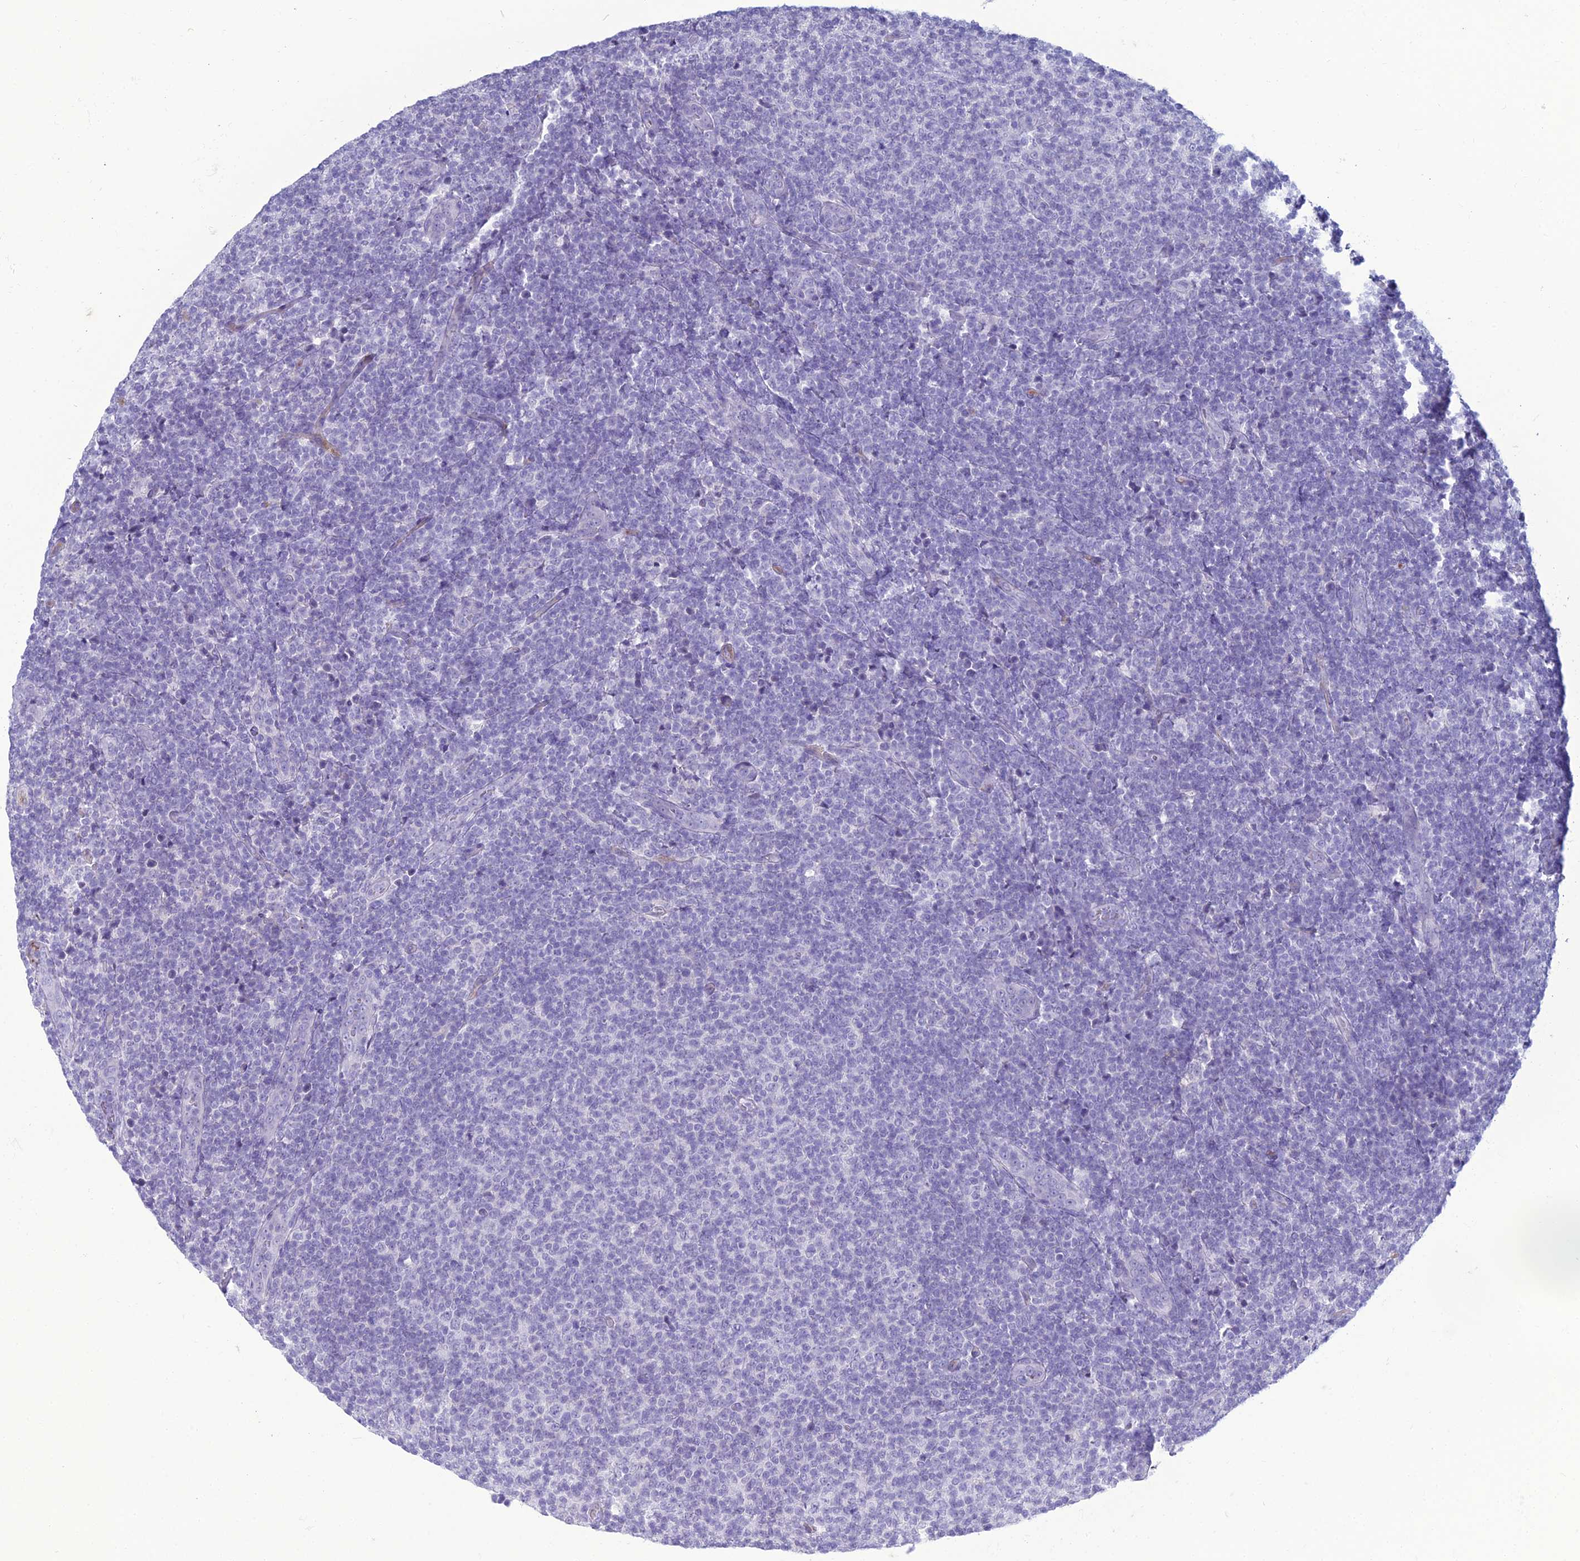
{"staining": {"intensity": "negative", "quantity": "none", "location": "none"}, "tissue": "lymphoma", "cell_type": "Tumor cells", "image_type": "cancer", "snomed": [{"axis": "morphology", "description": "Malignant lymphoma, non-Hodgkin's type, Low grade"}, {"axis": "topography", "description": "Lymph node"}], "caption": "High magnification brightfield microscopy of lymphoma stained with DAB (brown) and counterstained with hematoxylin (blue): tumor cells show no significant positivity. (Stains: DAB IHC with hematoxylin counter stain, Microscopy: brightfield microscopy at high magnification).", "gene": "ACE", "patient": {"sex": "male", "age": 66}}